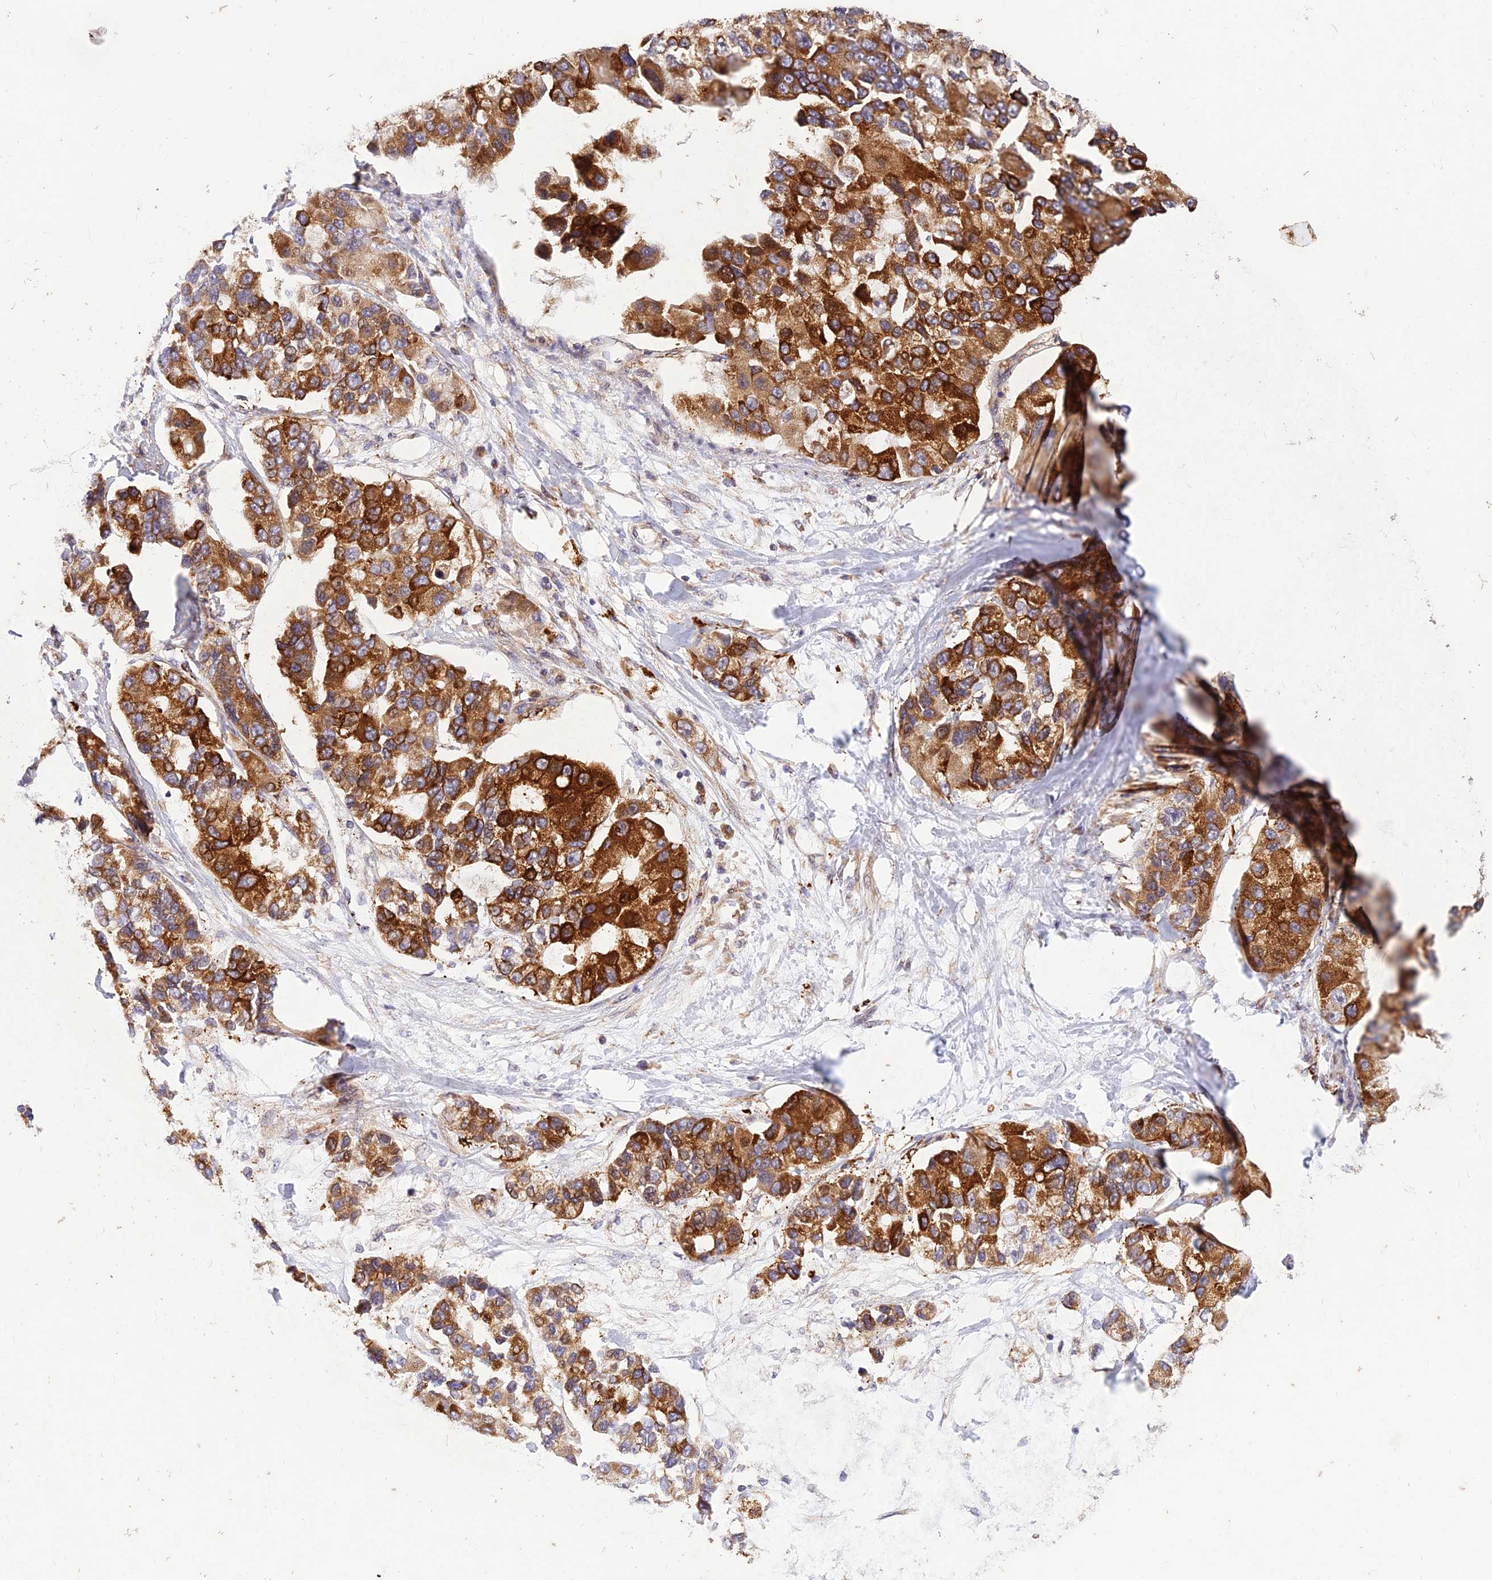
{"staining": {"intensity": "strong", "quantity": ">75%", "location": "cytoplasmic/membranous"}, "tissue": "lung cancer", "cell_type": "Tumor cells", "image_type": "cancer", "snomed": [{"axis": "morphology", "description": "Adenocarcinoma, NOS"}, {"axis": "topography", "description": "Lung"}], "caption": "Adenocarcinoma (lung) stained for a protein (brown) exhibits strong cytoplasmic/membranous positive staining in approximately >75% of tumor cells.", "gene": "PPP1R11", "patient": {"sex": "female", "age": 54}}